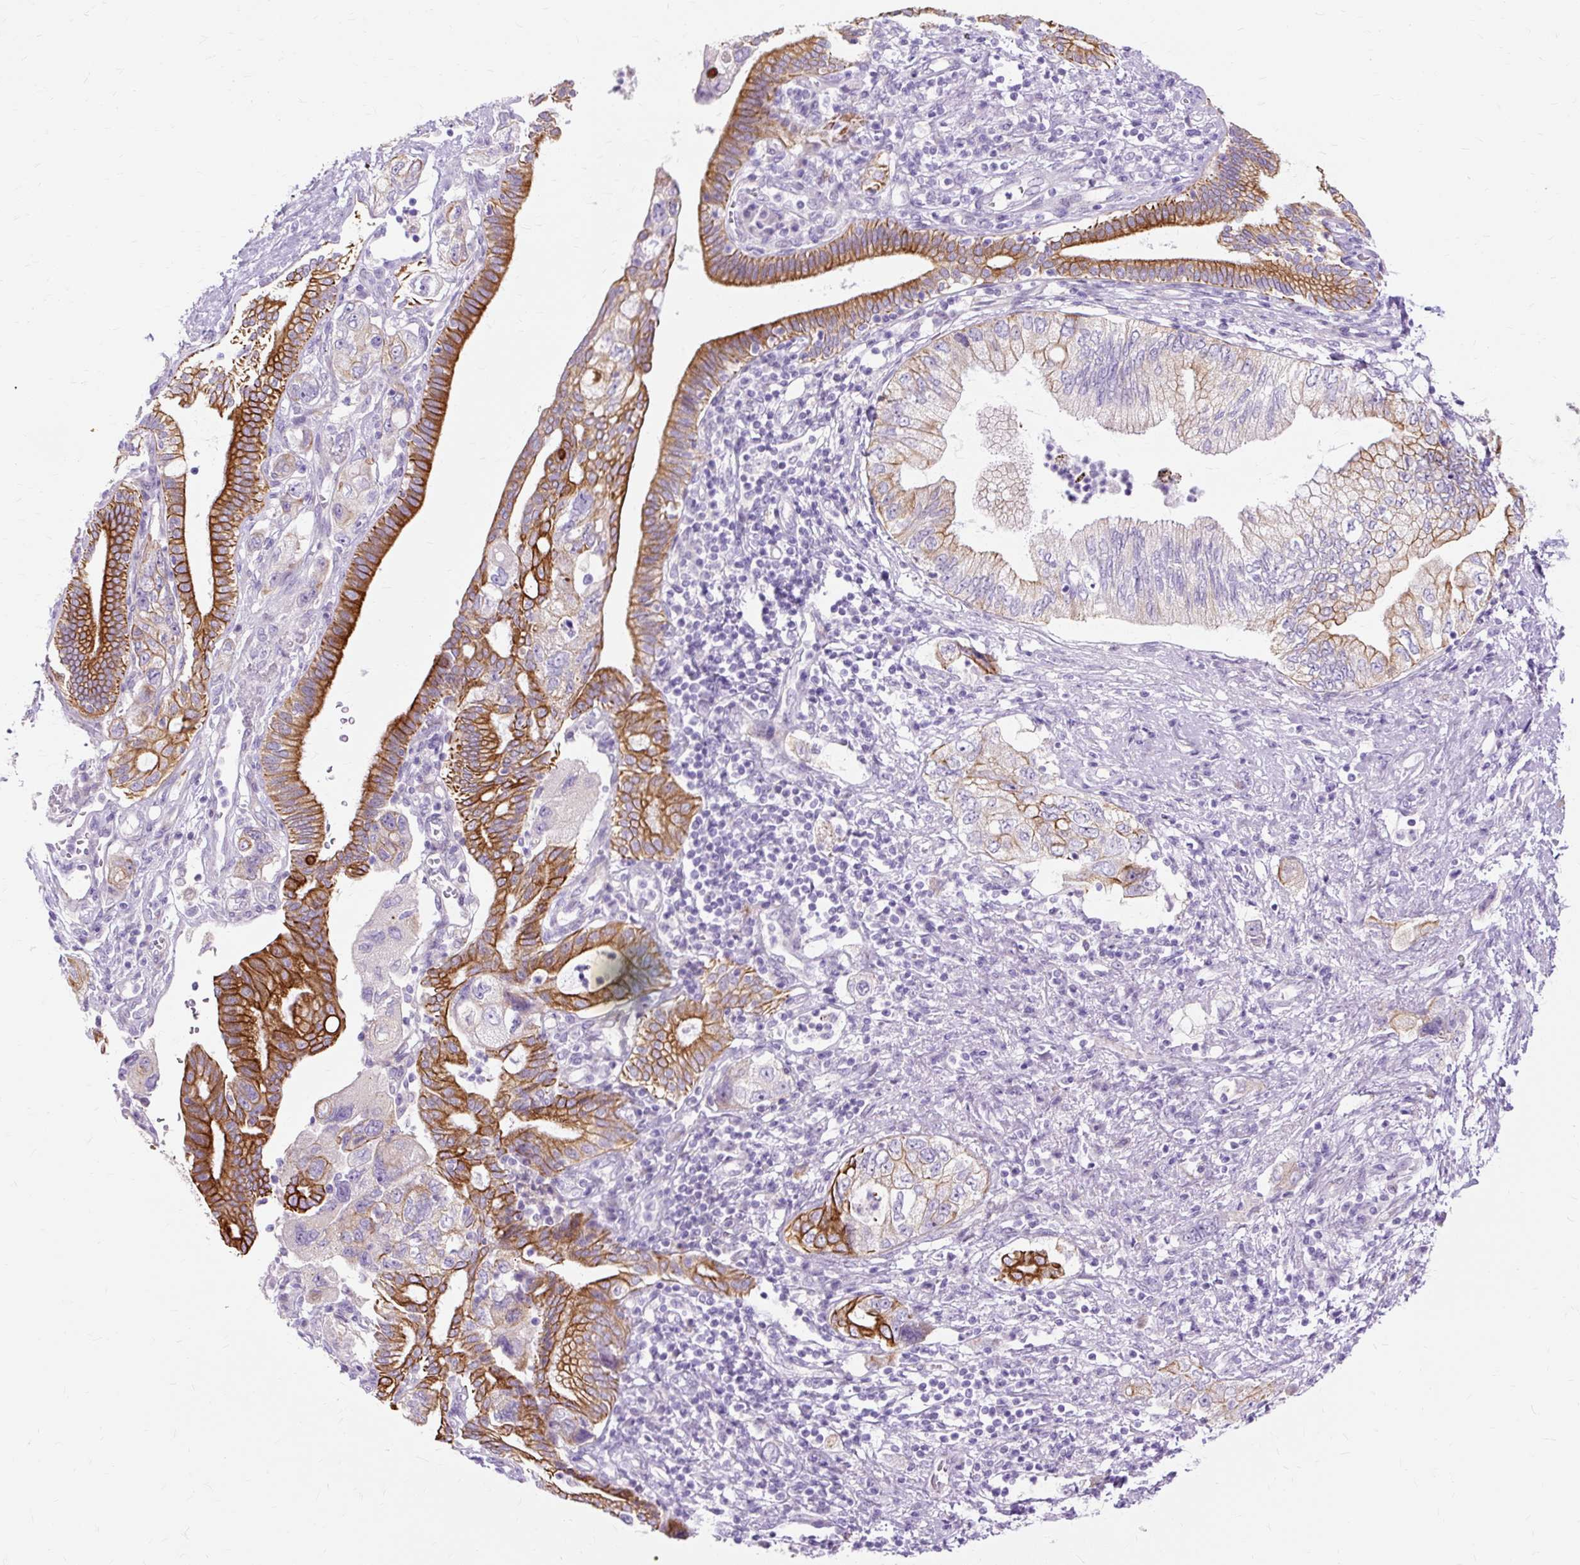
{"staining": {"intensity": "strong", "quantity": "25%-75%", "location": "cytoplasmic/membranous"}, "tissue": "pancreatic cancer", "cell_type": "Tumor cells", "image_type": "cancer", "snomed": [{"axis": "morphology", "description": "Adenocarcinoma, NOS"}, {"axis": "topography", "description": "Pancreas"}], "caption": "A brown stain highlights strong cytoplasmic/membranous expression of a protein in human pancreatic cancer (adenocarcinoma) tumor cells.", "gene": "DCTN4", "patient": {"sex": "female", "age": 73}}